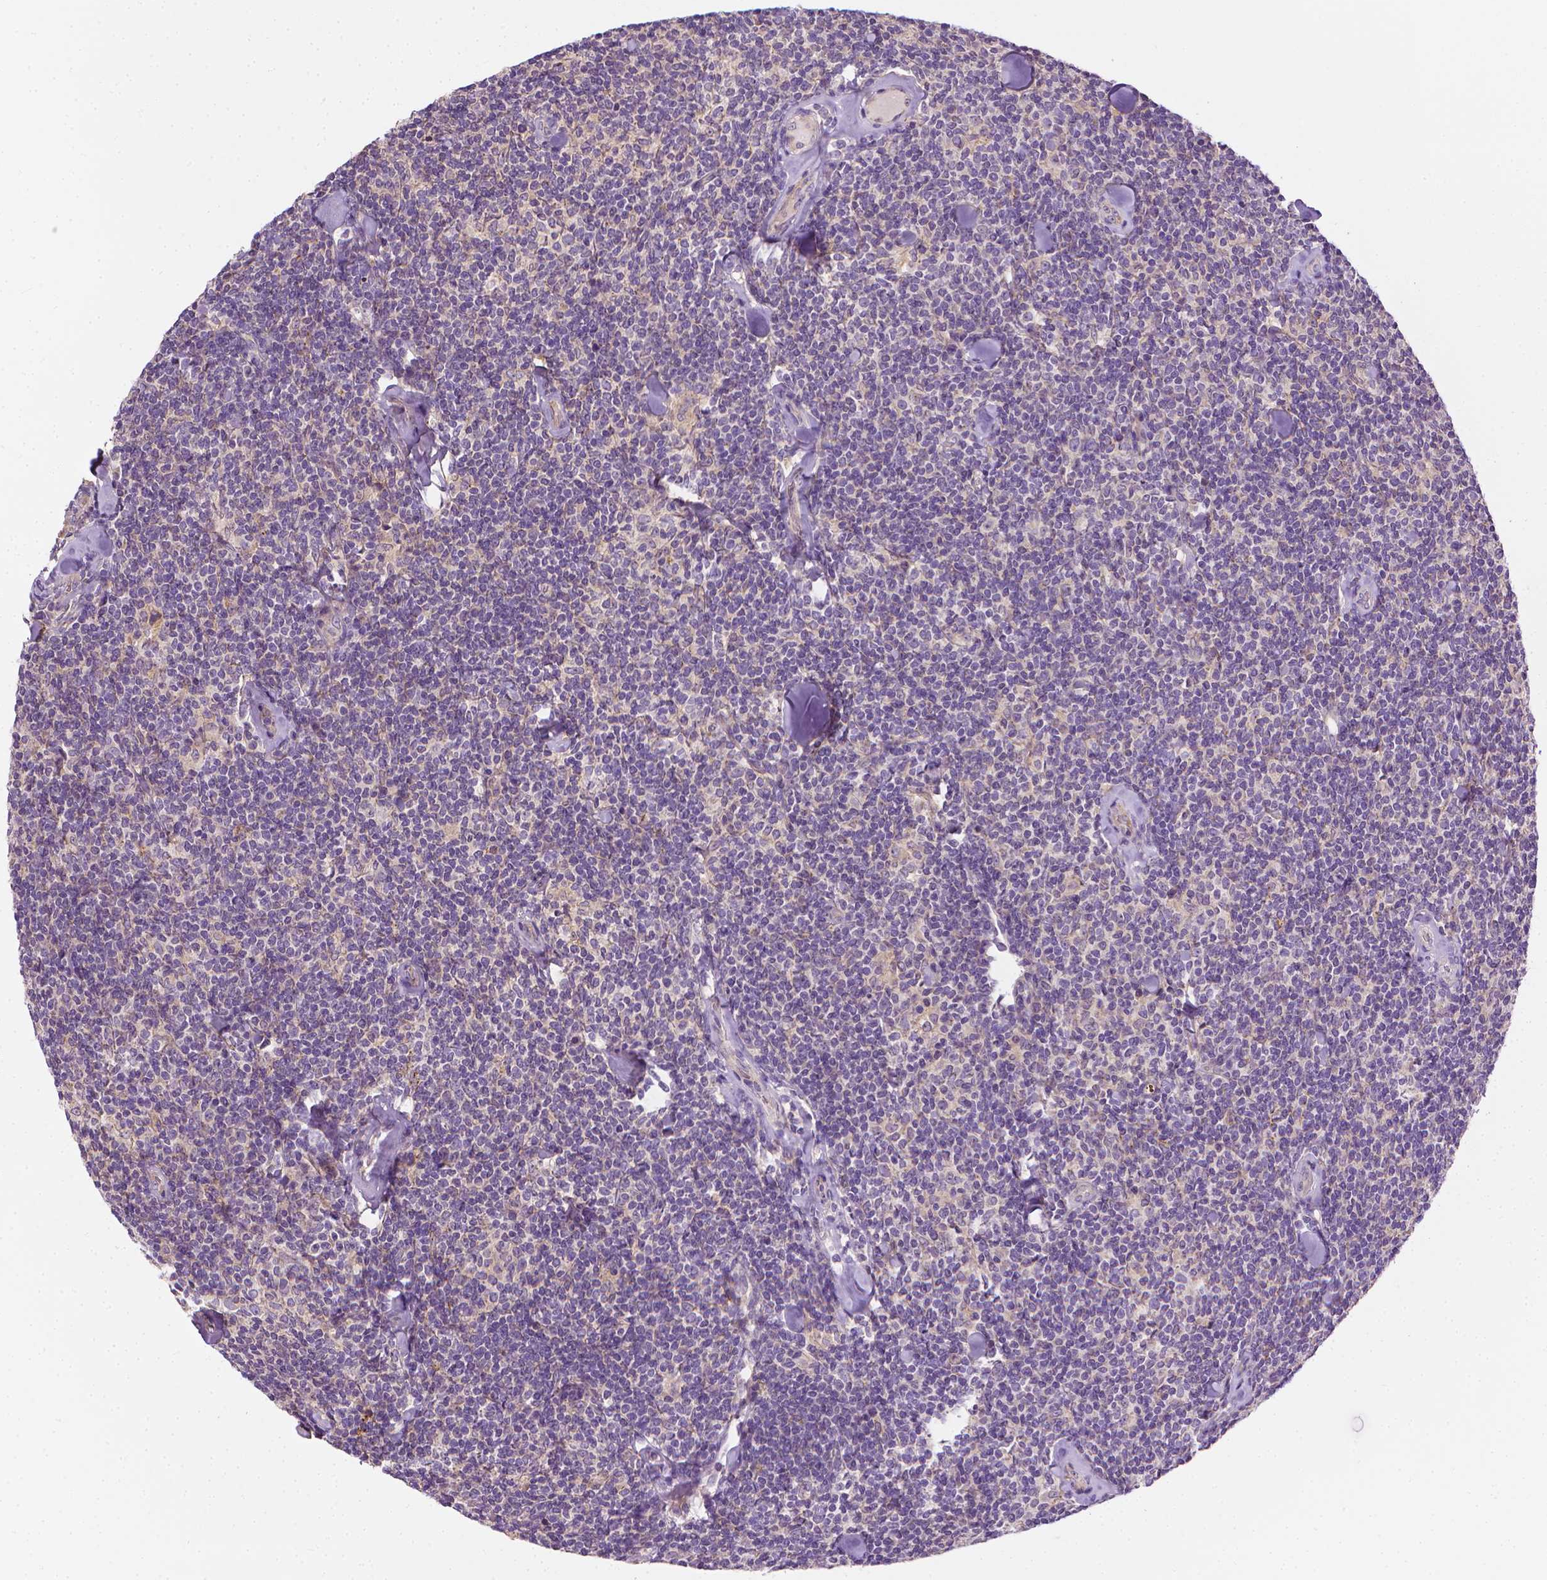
{"staining": {"intensity": "negative", "quantity": "none", "location": "none"}, "tissue": "lymphoma", "cell_type": "Tumor cells", "image_type": "cancer", "snomed": [{"axis": "morphology", "description": "Malignant lymphoma, non-Hodgkin's type, Low grade"}, {"axis": "topography", "description": "Lymph node"}], "caption": "IHC of lymphoma demonstrates no positivity in tumor cells. (DAB immunohistochemistry (IHC) with hematoxylin counter stain).", "gene": "MCOLN3", "patient": {"sex": "female", "age": 56}}